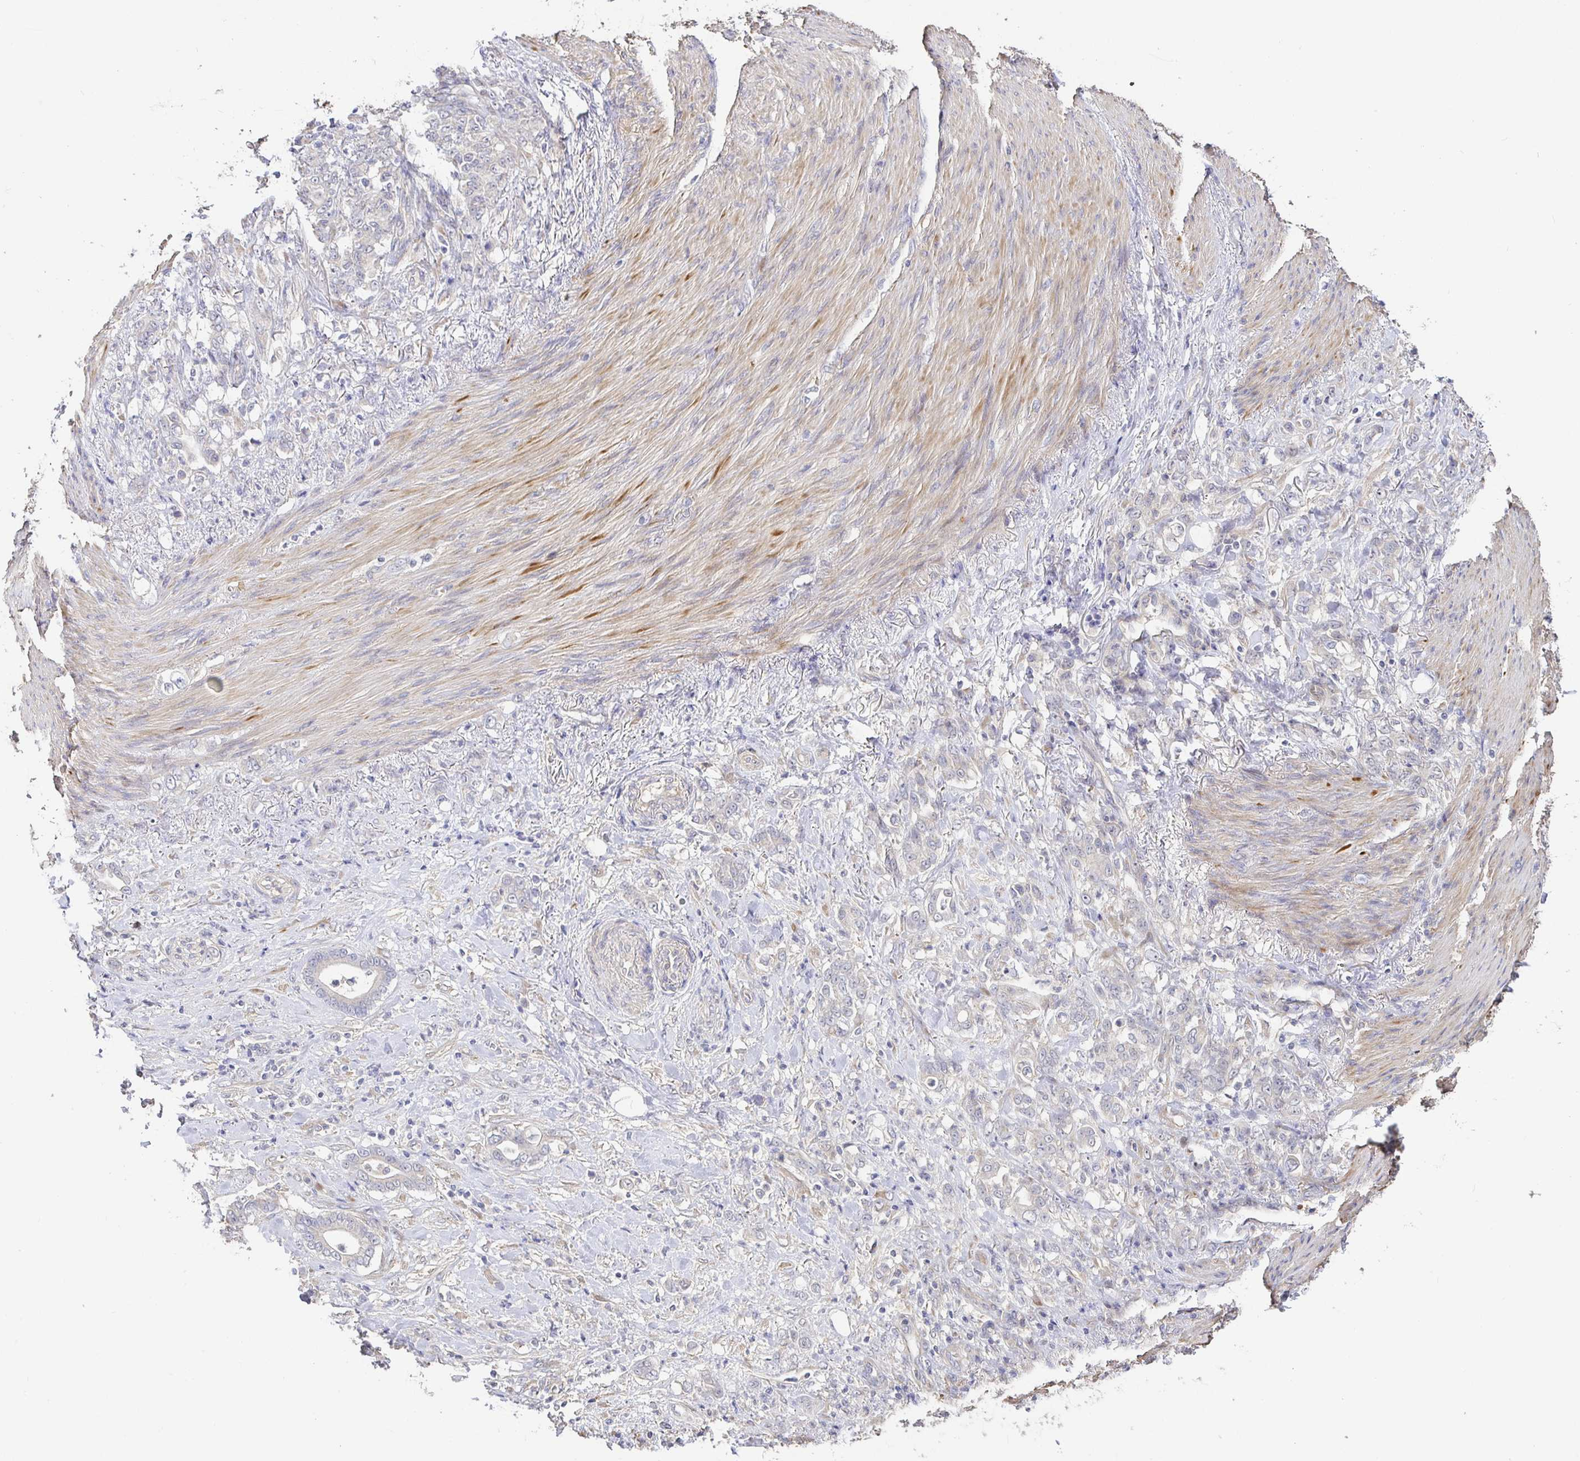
{"staining": {"intensity": "negative", "quantity": "none", "location": "none"}, "tissue": "stomach cancer", "cell_type": "Tumor cells", "image_type": "cancer", "snomed": [{"axis": "morphology", "description": "Adenocarcinoma, NOS"}, {"axis": "topography", "description": "Stomach"}], "caption": "A high-resolution histopathology image shows IHC staining of adenocarcinoma (stomach), which exhibits no significant positivity in tumor cells.", "gene": "ZDHHC11", "patient": {"sex": "female", "age": 79}}